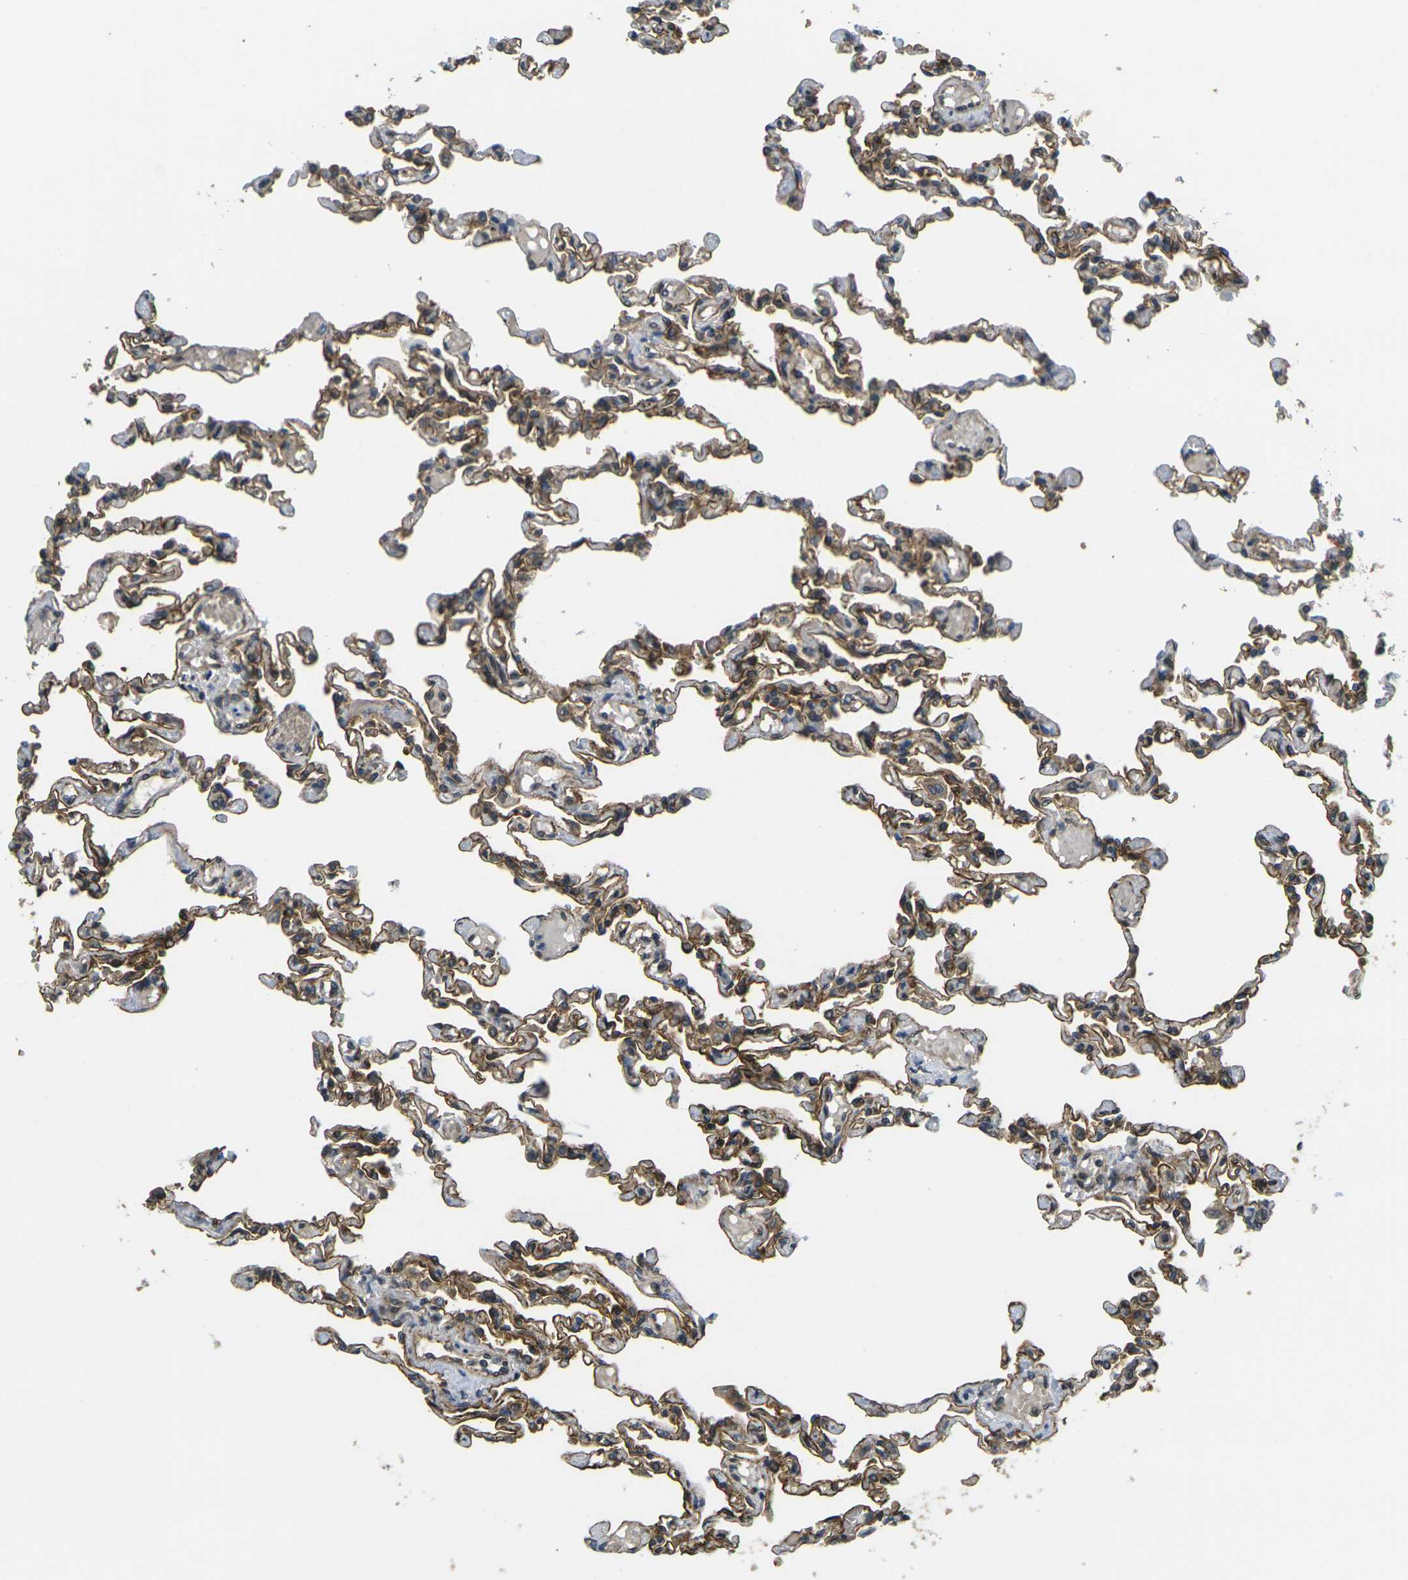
{"staining": {"intensity": "strong", "quantity": ">75%", "location": "cytoplasmic/membranous"}, "tissue": "lung", "cell_type": "Alveolar cells", "image_type": "normal", "snomed": [{"axis": "morphology", "description": "Normal tissue, NOS"}, {"axis": "topography", "description": "Lung"}], "caption": "Immunohistochemistry (IHC) of benign lung displays high levels of strong cytoplasmic/membranous expression in approximately >75% of alveolar cells.", "gene": "FUT11", "patient": {"sex": "male", "age": 21}}